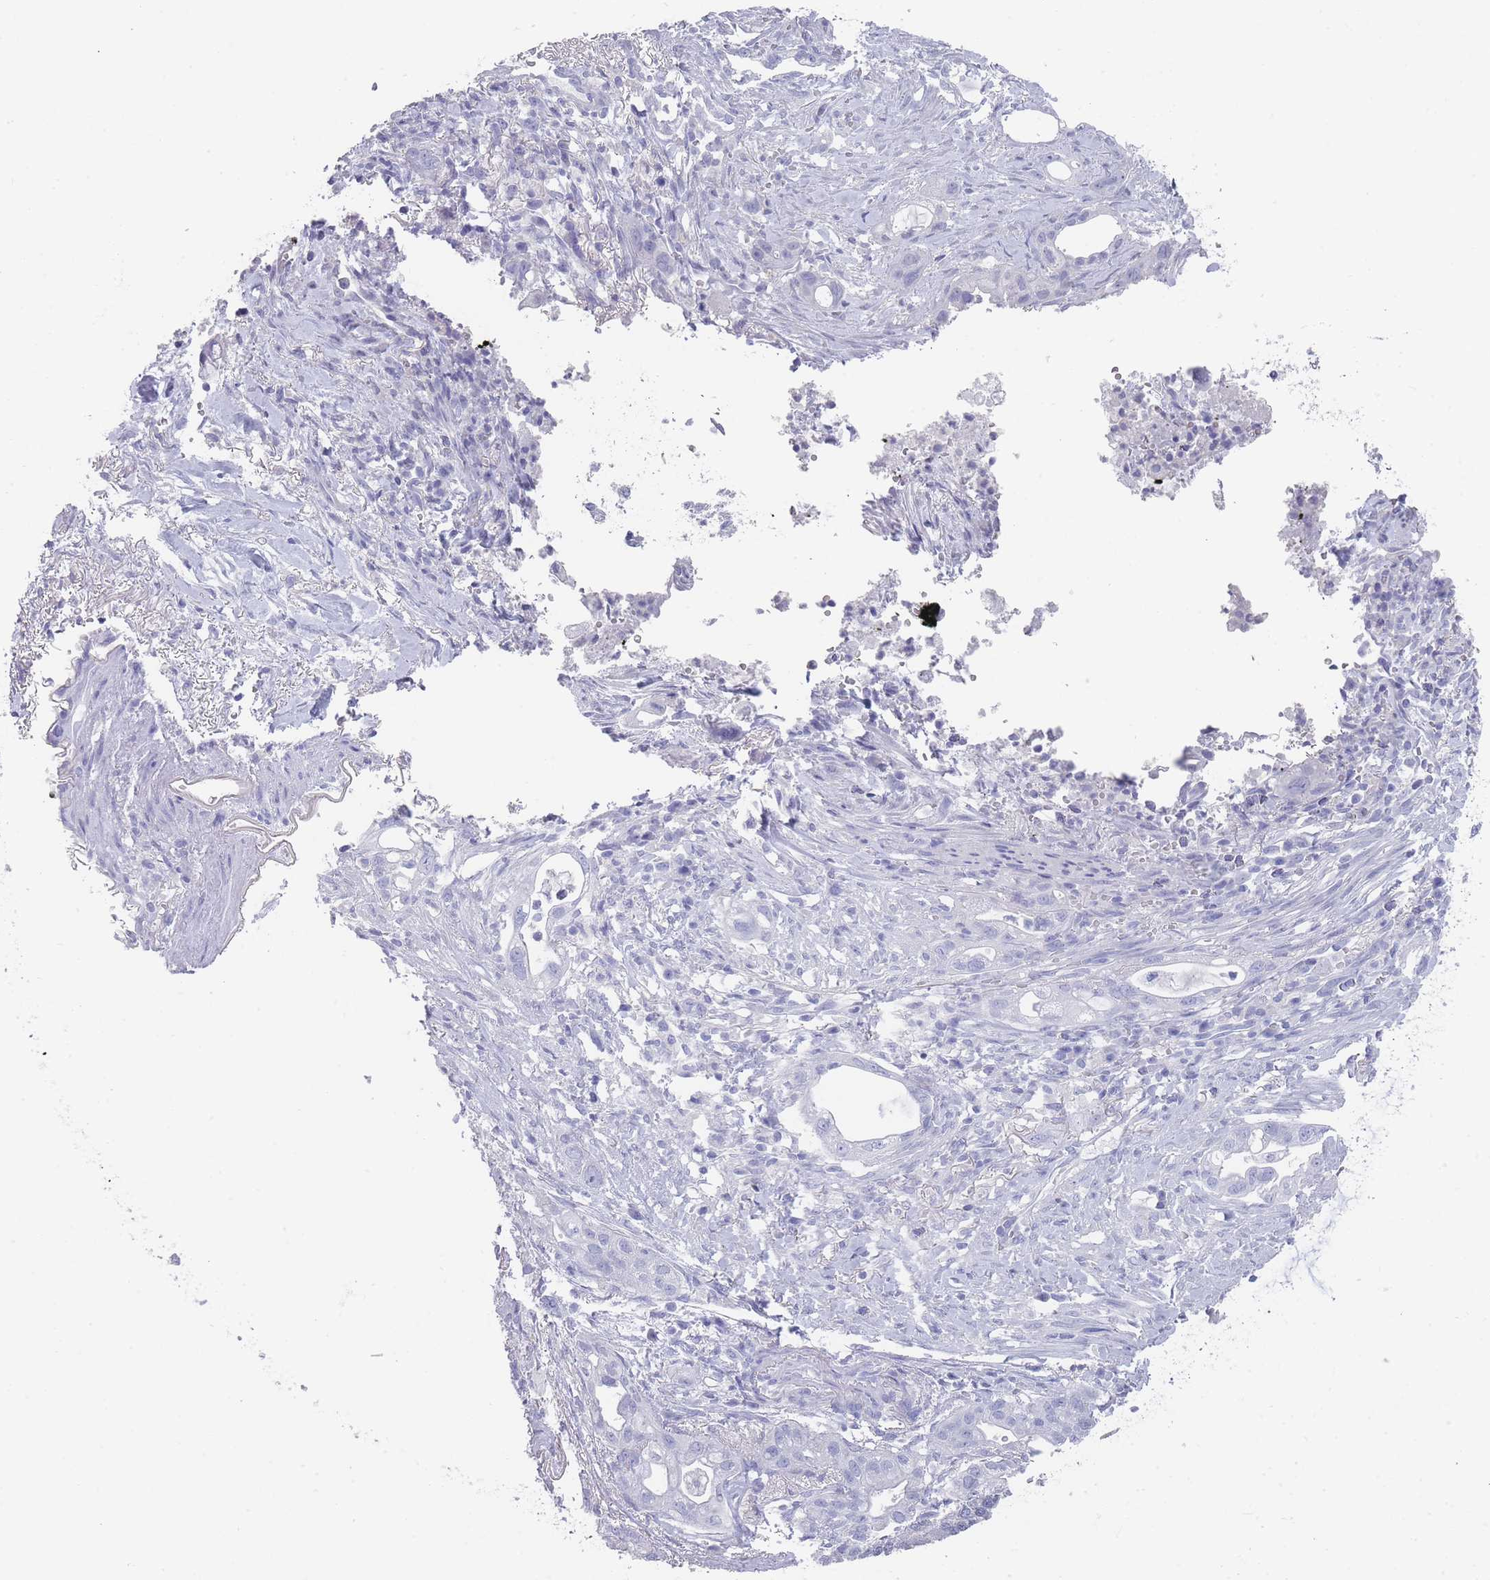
{"staining": {"intensity": "negative", "quantity": "none", "location": "none"}, "tissue": "pancreatic cancer", "cell_type": "Tumor cells", "image_type": "cancer", "snomed": [{"axis": "morphology", "description": "Adenocarcinoma, NOS"}, {"axis": "topography", "description": "Pancreas"}], "caption": "Immunohistochemistry (IHC) image of neoplastic tissue: pancreatic cancer stained with DAB (3,3'-diaminobenzidine) demonstrates no significant protein expression in tumor cells. The staining is performed using DAB (3,3'-diaminobenzidine) brown chromogen with nuclei counter-stained in using hematoxylin.", "gene": "RAB2B", "patient": {"sex": "male", "age": 44}}